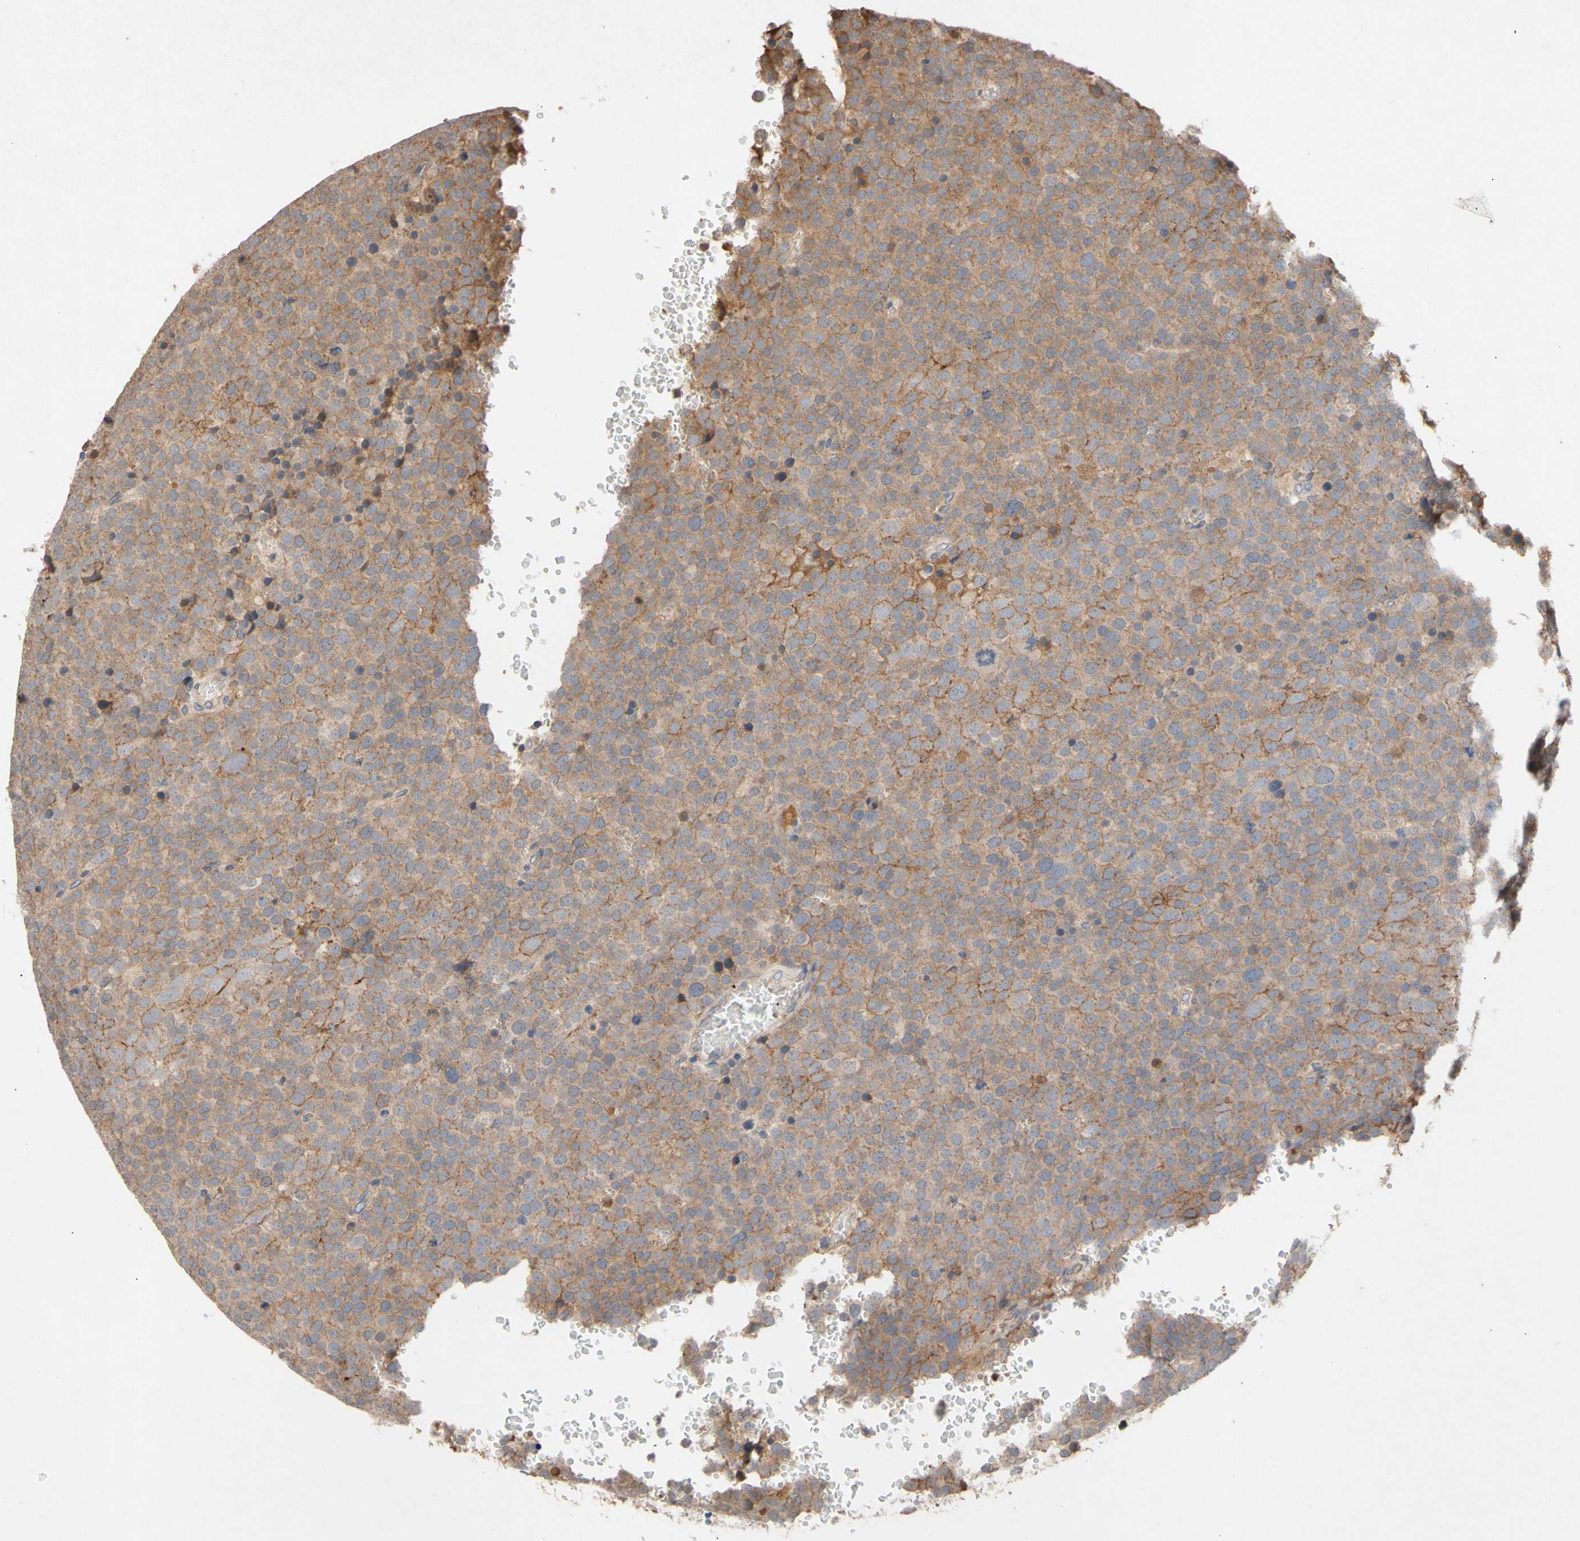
{"staining": {"intensity": "moderate", "quantity": ">75%", "location": "cytoplasmic/membranous"}, "tissue": "testis cancer", "cell_type": "Tumor cells", "image_type": "cancer", "snomed": [{"axis": "morphology", "description": "Seminoma, NOS"}, {"axis": "topography", "description": "Testis"}], "caption": "Testis cancer was stained to show a protein in brown. There is medium levels of moderate cytoplasmic/membranous staining in approximately >75% of tumor cells. Nuclei are stained in blue.", "gene": "NECTIN3", "patient": {"sex": "male", "age": 71}}